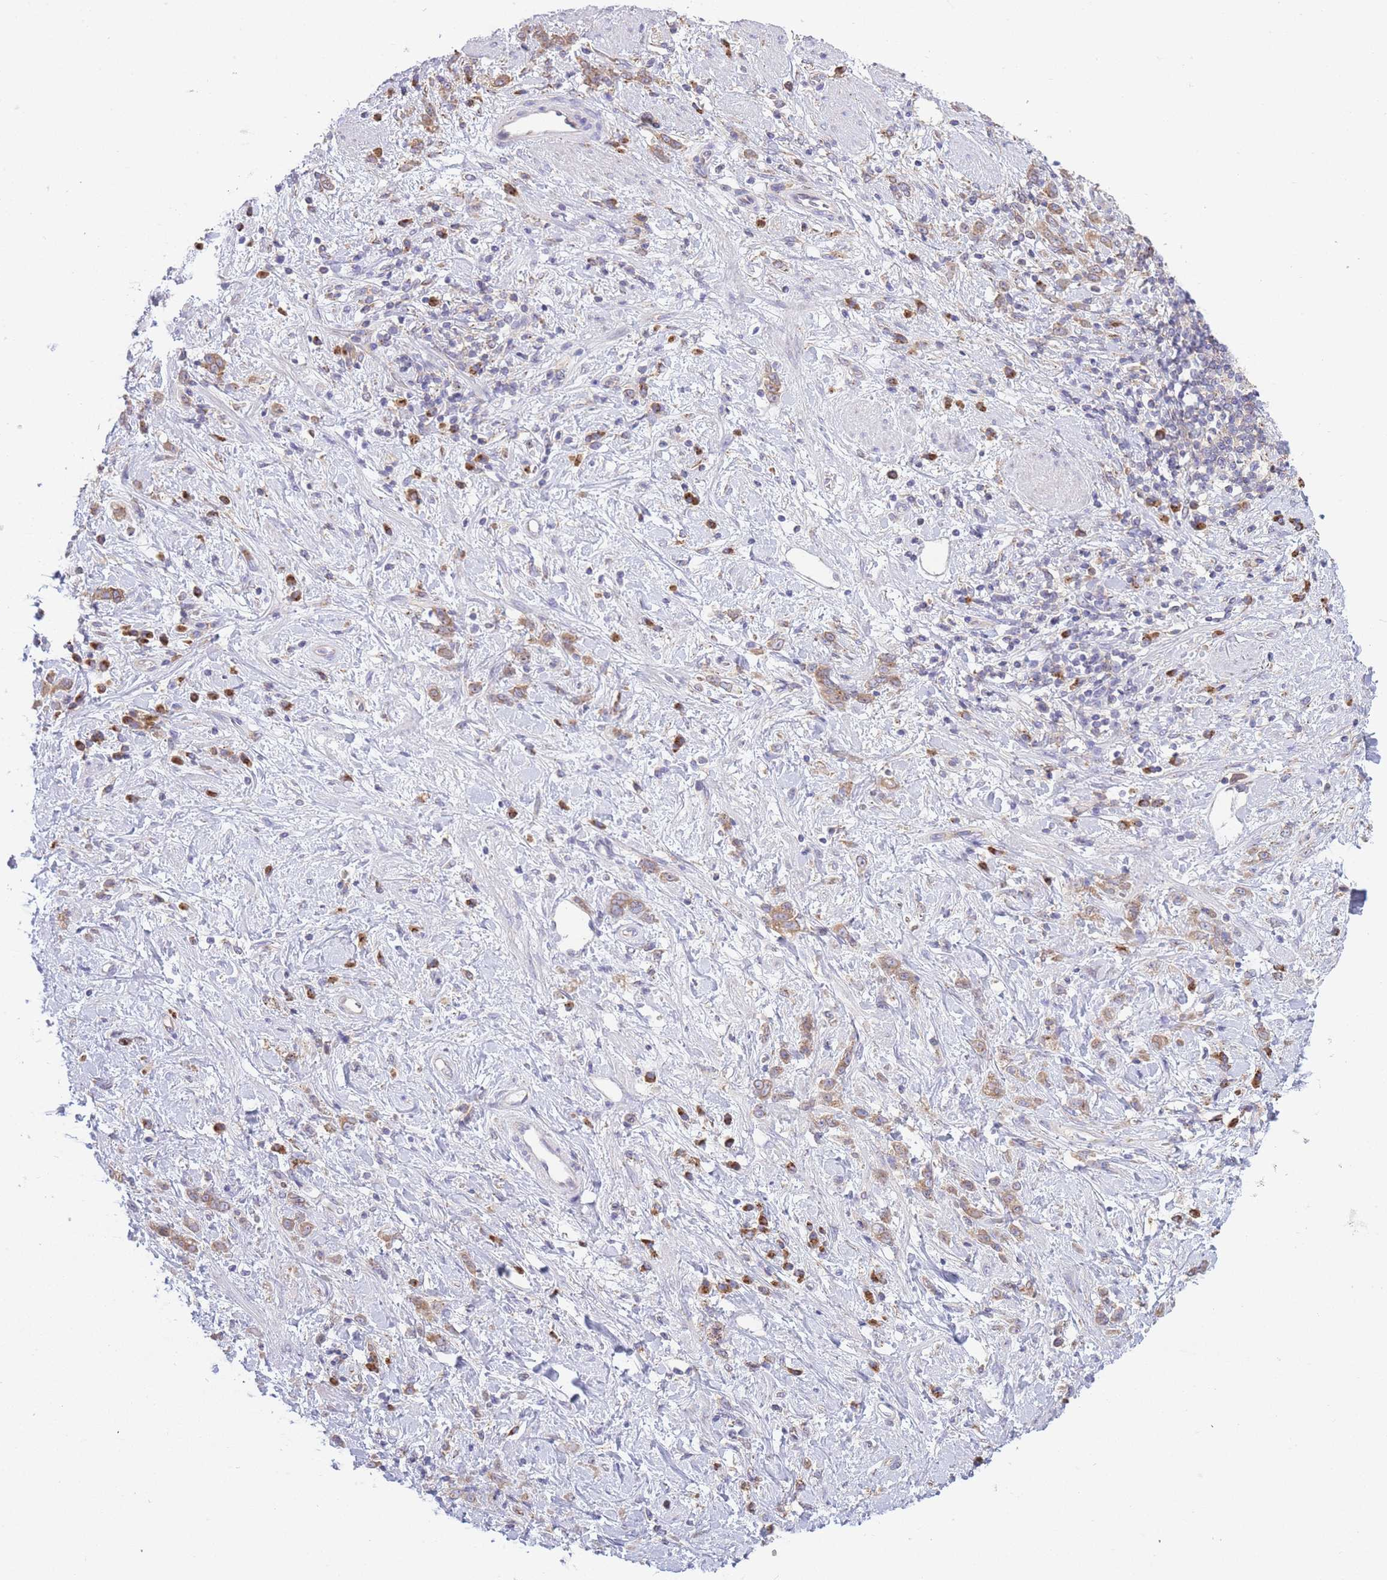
{"staining": {"intensity": "moderate", "quantity": ">75%", "location": "cytoplasmic/membranous"}, "tissue": "stomach cancer", "cell_type": "Tumor cells", "image_type": "cancer", "snomed": [{"axis": "morphology", "description": "Adenocarcinoma, NOS"}, {"axis": "topography", "description": "Stomach"}], "caption": "Stomach adenocarcinoma tissue exhibits moderate cytoplasmic/membranous positivity in approximately >75% of tumor cells (brown staining indicates protein expression, while blue staining denotes nuclei).", "gene": "COPG2", "patient": {"sex": "female", "age": 60}}